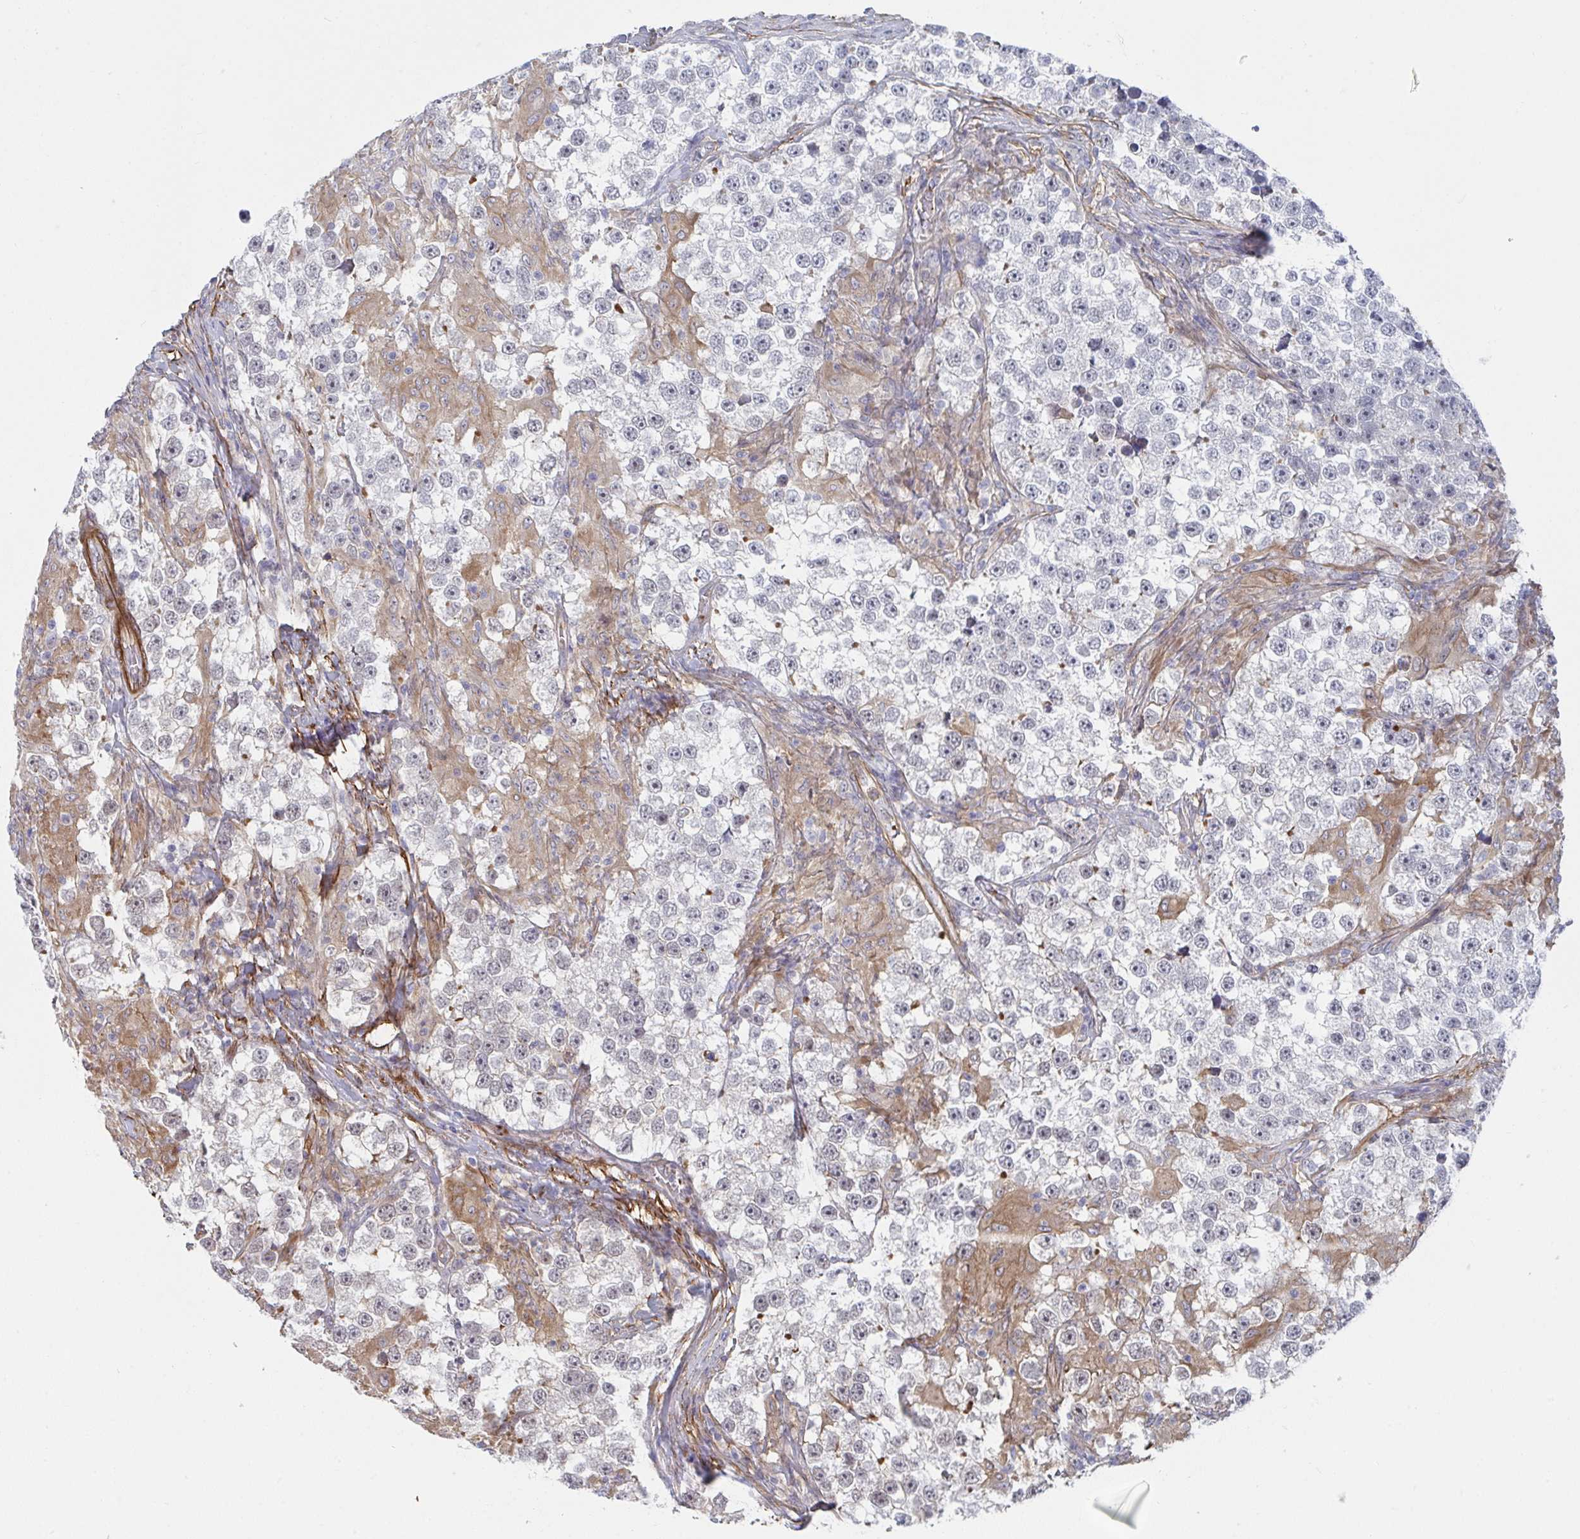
{"staining": {"intensity": "negative", "quantity": "none", "location": "none"}, "tissue": "testis cancer", "cell_type": "Tumor cells", "image_type": "cancer", "snomed": [{"axis": "morphology", "description": "Seminoma, NOS"}, {"axis": "topography", "description": "Testis"}], "caption": "Immunohistochemistry image of neoplastic tissue: human testis cancer stained with DAB demonstrates no significant protein positivity in tumor cells. The staining was performed using DAB (3,3'-diaminobenzidine) to visualize the protein expression in brown, while the nuclei were stained in blue with hematoxylin (Magnification: 20x).", "gene": "NEURL4", "patient": {"sex": "male", "age": 46}}